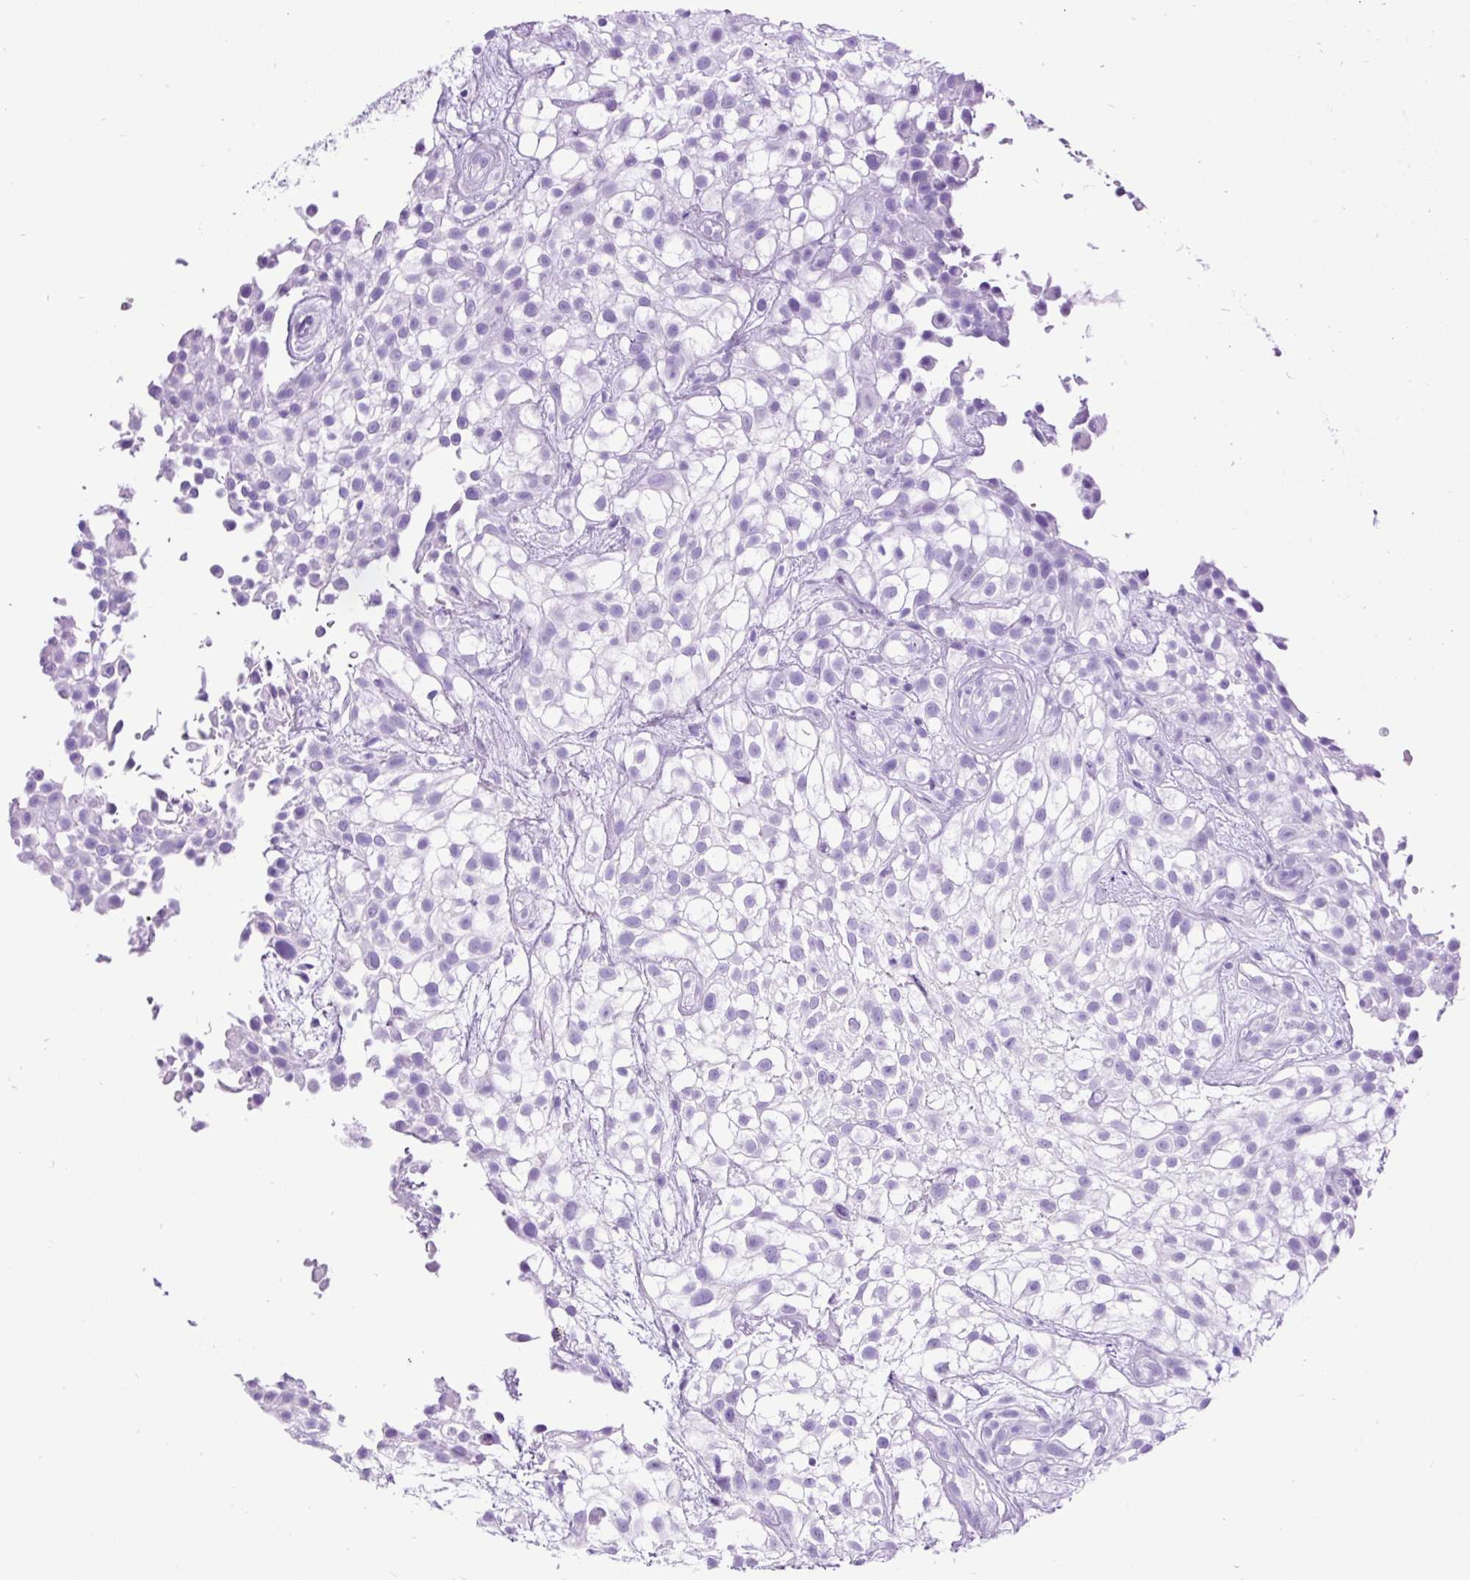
{"staining": {"intensity": "negative", "quantity": "none", "location": "none"}, "tissue": "urothelial cancer", "cell_type": "Tumor cells", "image_type": "cancer", "snomed": [{"axis": "morphology", "description": "Urothelial carcinoma, High grade"}, {"axis": "topography", "description": "Urinary bladder"}], "caption": "An immunohistochemistry photomicrograph of urothelial carcinoma (high-grade) is shown. There is no staining in tumor cells of urothelial carcinoma (high-grade). (DAB (3,3'-diaminobenzidine) immunohistochemistry visualized using brightfield microscopy, high magnification).", "gene": "CEL", "patient": {"sex": "male", "age": 56}}